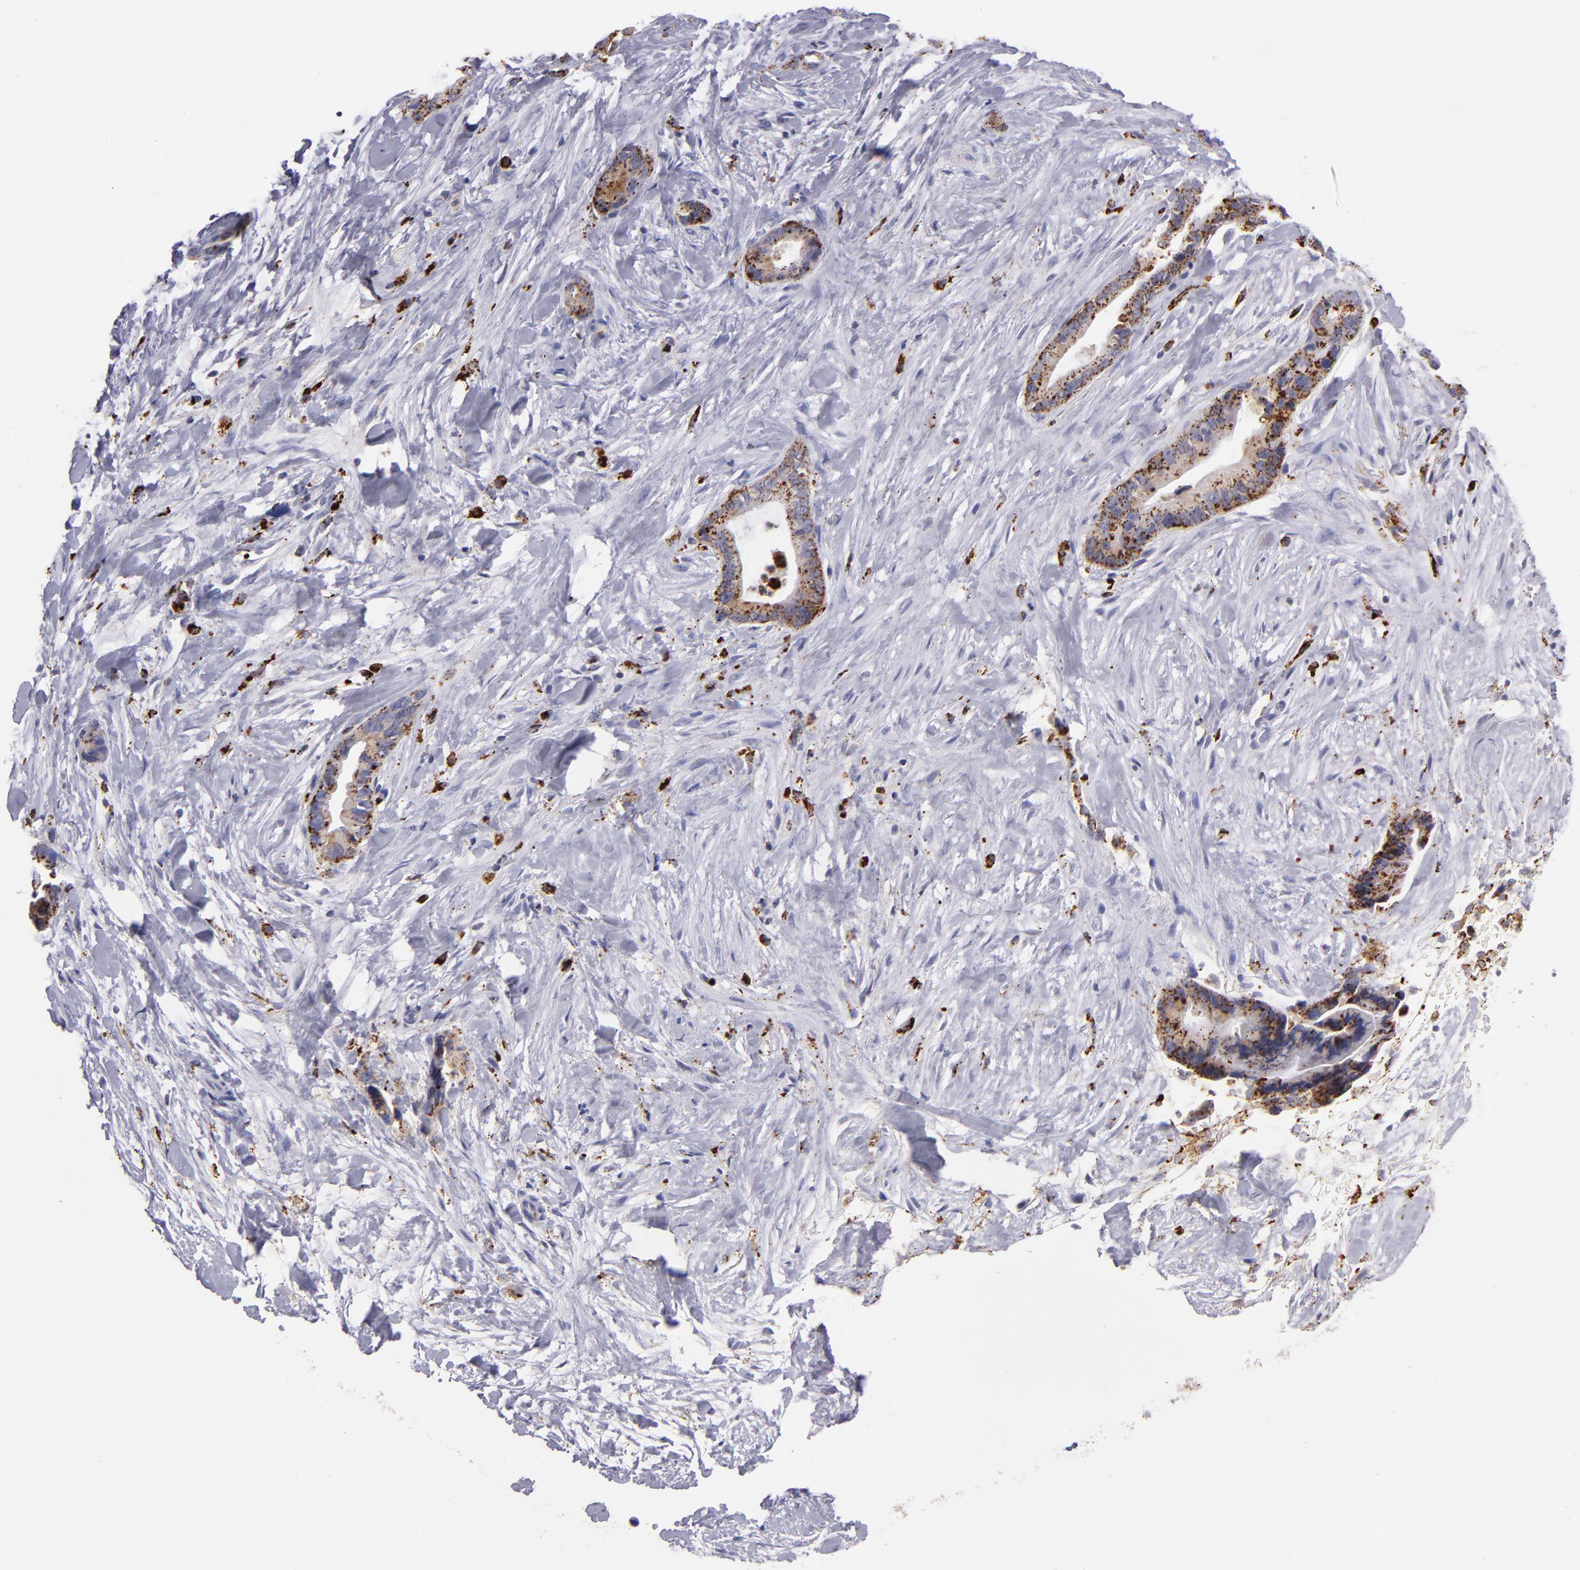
{"staining": {"intensity": "moderate", "quantity": ">75%", "location": "cytoplasmic/membranous"}, "tissue": "liver cancer", "cell_type": "Tumor cells", "image_type": "cancer", "snomed": [{"axis": "morphology", "description": "Cholangiocarcinoma"}, {"axis": "topography", "description": "Liver"}], "caption": "Liver cancer tissue displays moderate cytoplasmic/membranous expression in about >75% of tumor cells", "gene": "CTSS", "patient": {"sex": "female", "age": 55}}